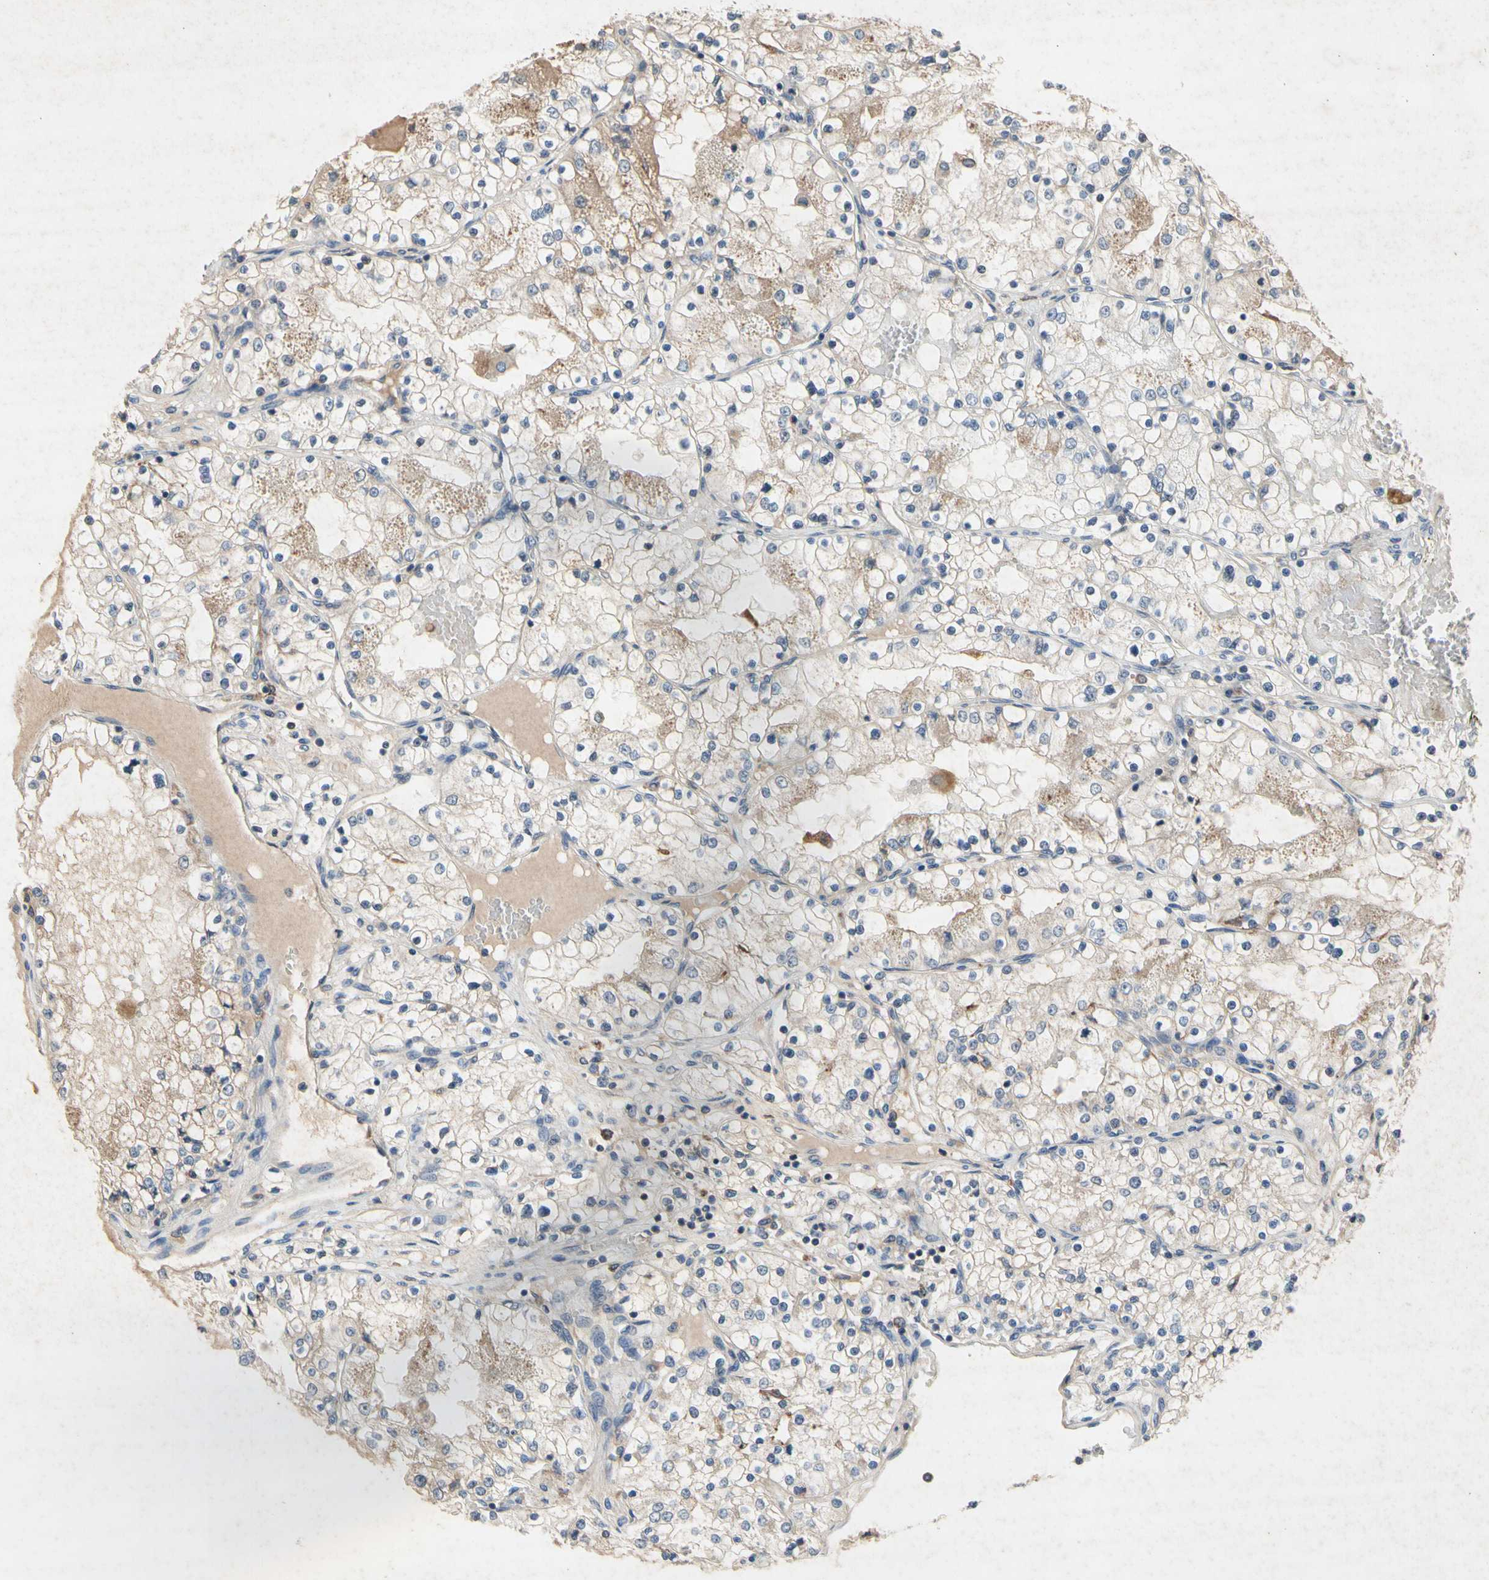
{"staining": {"intensity": "weak", "quantity": "25%-75%", "location": "cytoplasmic/membranous"}, "tissue": "renal cancer", "cell_type": "Tumor cells", "image_type": "cancer", "snomed": [{"axis": "morphology", "description": "Adenocarcinoma, NOS"}, {"axis": "topography", "description": "Kidney"}], "caption": "Human renal adenocarcinoma stained for a protein (brown) reveals weak cytoplasmic/membranous positive staining in about 25%-75% of tumor cells.", "gene": "RPS6KA1", "patient": {"sex": "male", "age": 68}}